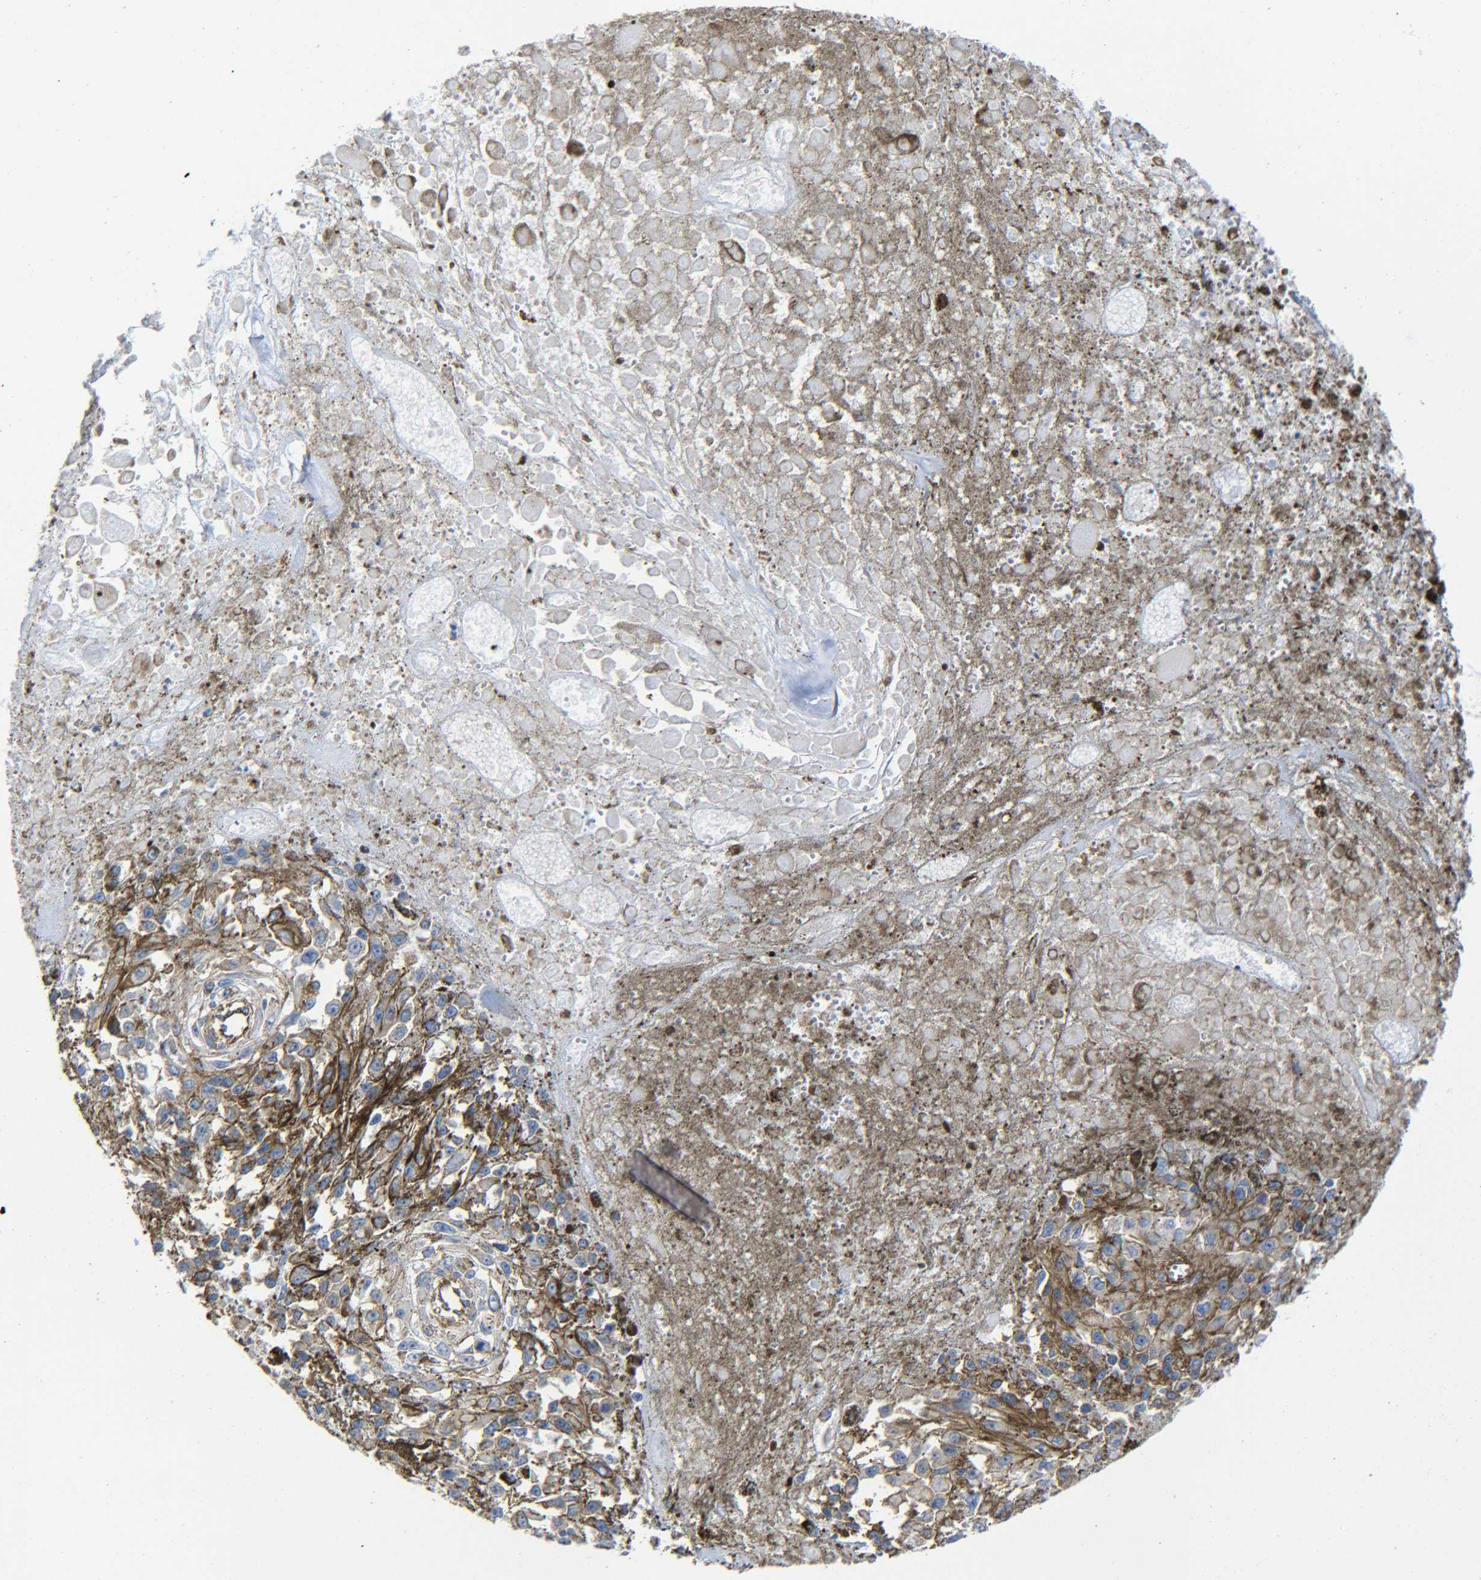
{"staining": {"intensity": "moderate", "quantity": ">75%", "location": "cytoplasmic/membranous"}, "tissue": "melanoma", "cell_type": "Tumor cells", "image_type": "cancer", "snomed": [{"axis": "morphology", "description": "Malignant melanoma, Metastatic site"}, {"axis": "topography", "description": "Lymph node"}], "caption": "Immunohistochemical staining of human melanoma demonstrates moderate cytoplasmic/membranous protein expression in approximately >75% of tumor cells.", "gene": "SPTBN1", "patient": {"sex": "male", "age": 59}}